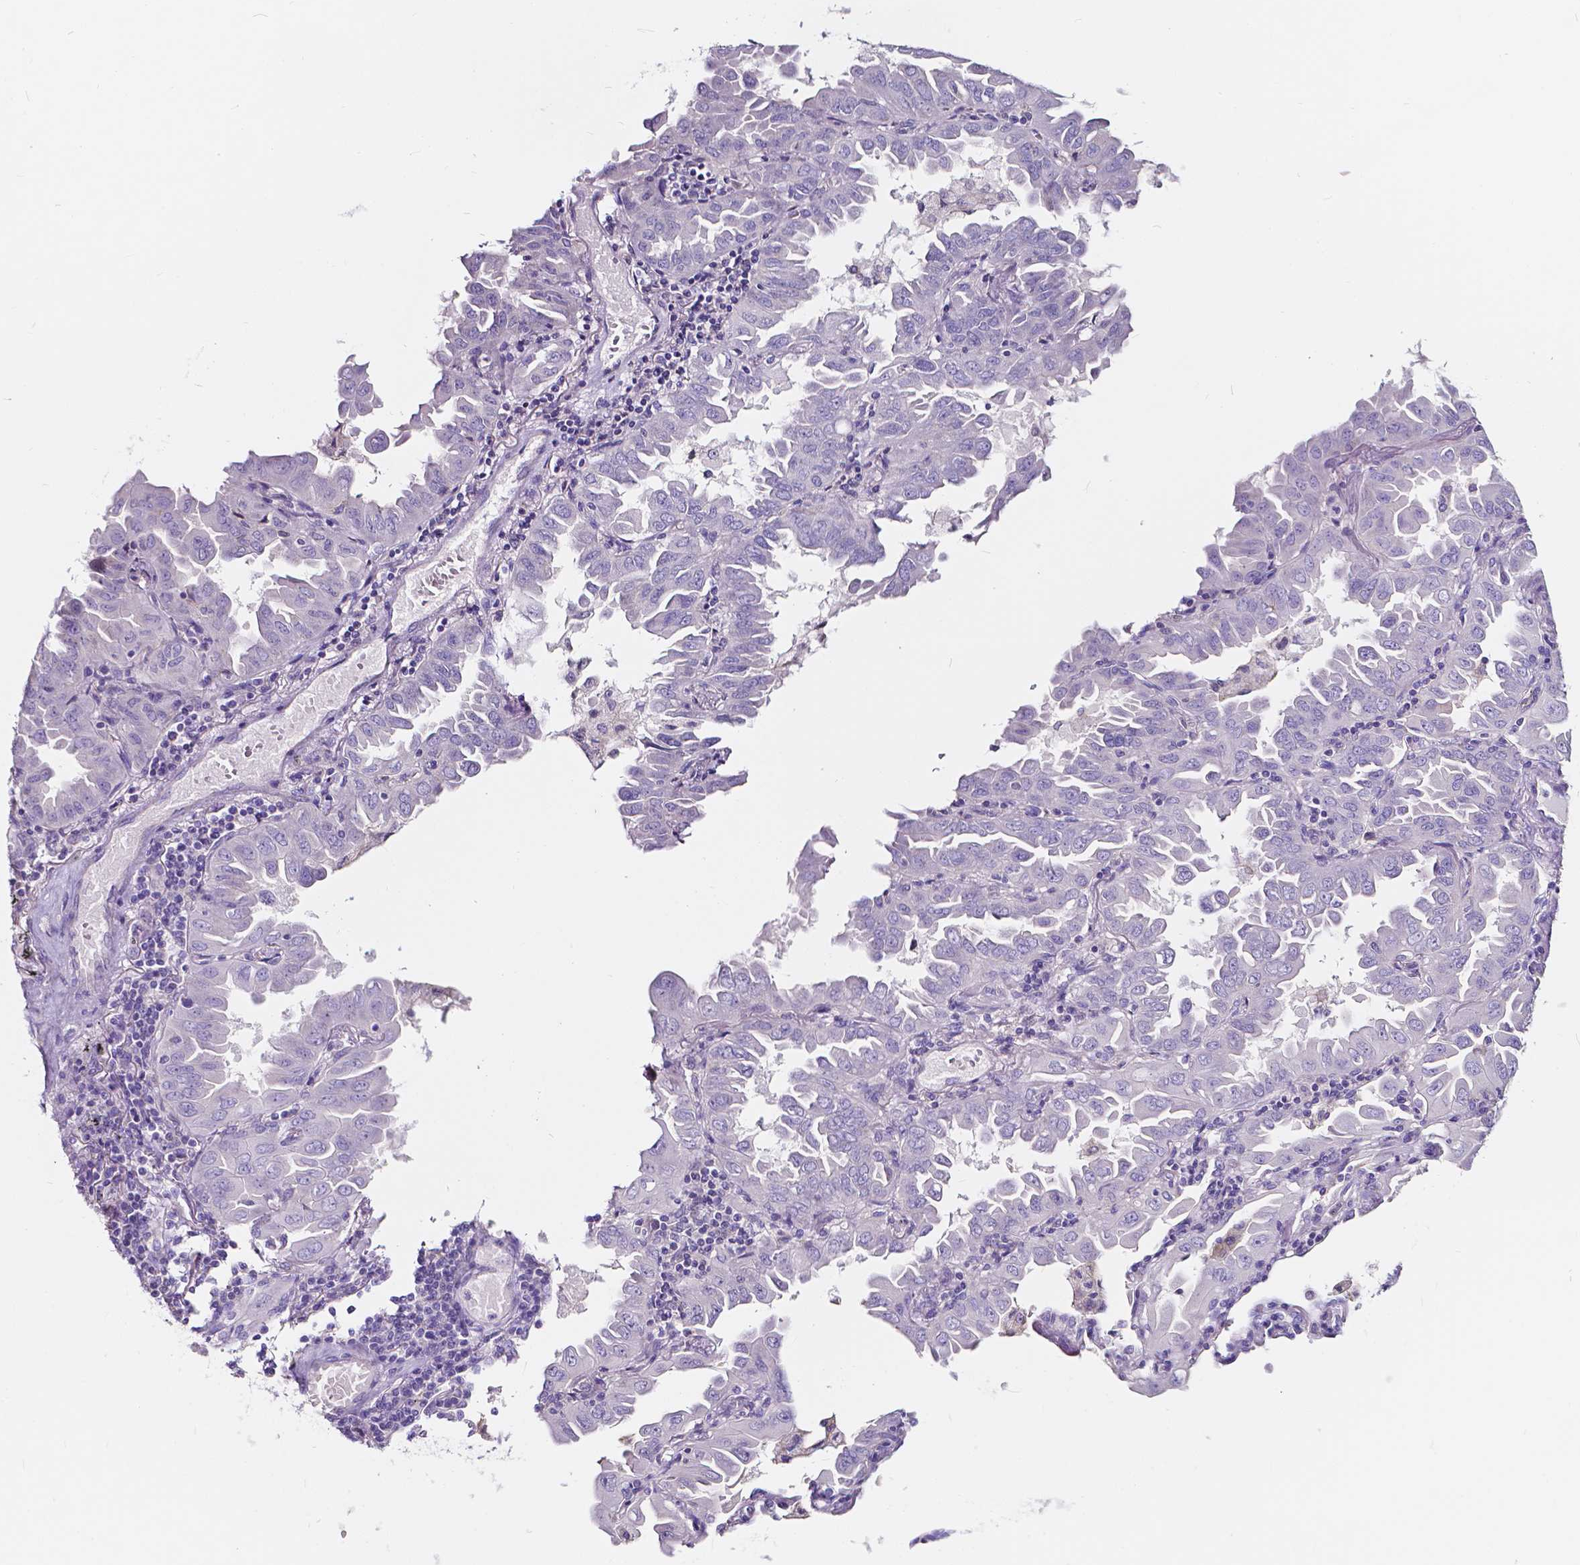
{"staining": {"intensity": "negative", "quantity": "none", "location": "none"}, "tissue": "lung cancer", "cell_type": "Tumor cells", "image_type": "cancer", "snomed": [{"axis": "morphology", "description": "Adenocarcinoma, NOS"}, {"axis": "topography", "description": "Lung"}], "caption": "Protein analysis of lung adenocarcinoma exhibits no significant expression in tumor cells. (DAB (3,3'-diaminobenzidine) immunohistochemistry with hematoxylin counter stain).", "gene": "CLSTN2", "patient": {"sex": "male", "age": 64}}